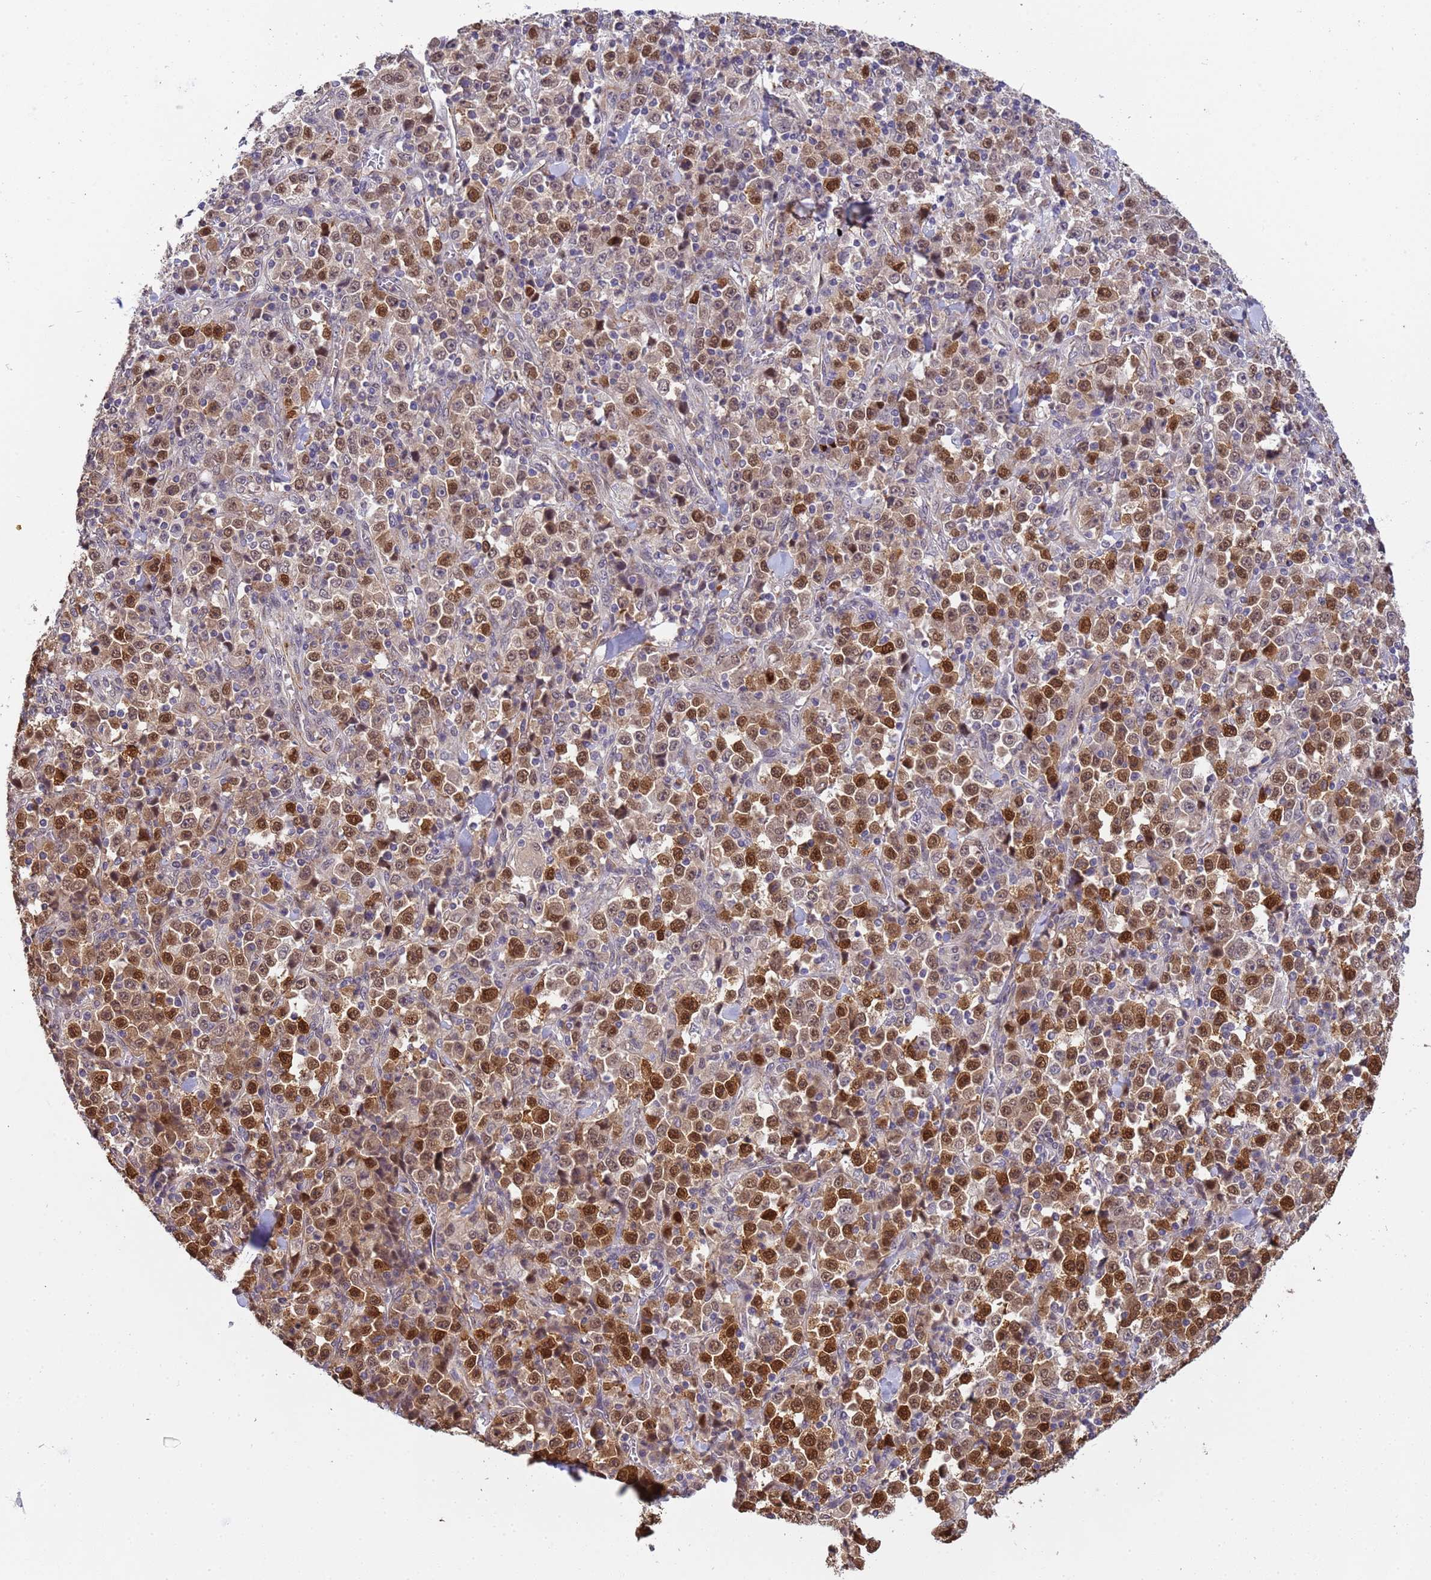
{"staining": {"intensity": "moderate", "quantity": ">75%", "location": "nuclear"}, "tissue": "stomach cancer", "cell_type": "Tumor cells", "image_type": "cancer", "snomed": [{"axis": "morphology", "description": "Normal tissue, NOS"}, {"axis": "morphology", "description": "Adenocarcinoma, NOS"}, {"axis": "topography", "description": "Stomach, upper"}, {"axis": "topography", "description": "Stomach"}], "caption": "Adenocarcinoma (stomach) was stained to show a protein in brown. There is medium levels of moderate nuclear staining in approximately >75% of tumor cells.", "gene": "ZBTB5", "patient": {"sex": "male", "age": 59}}